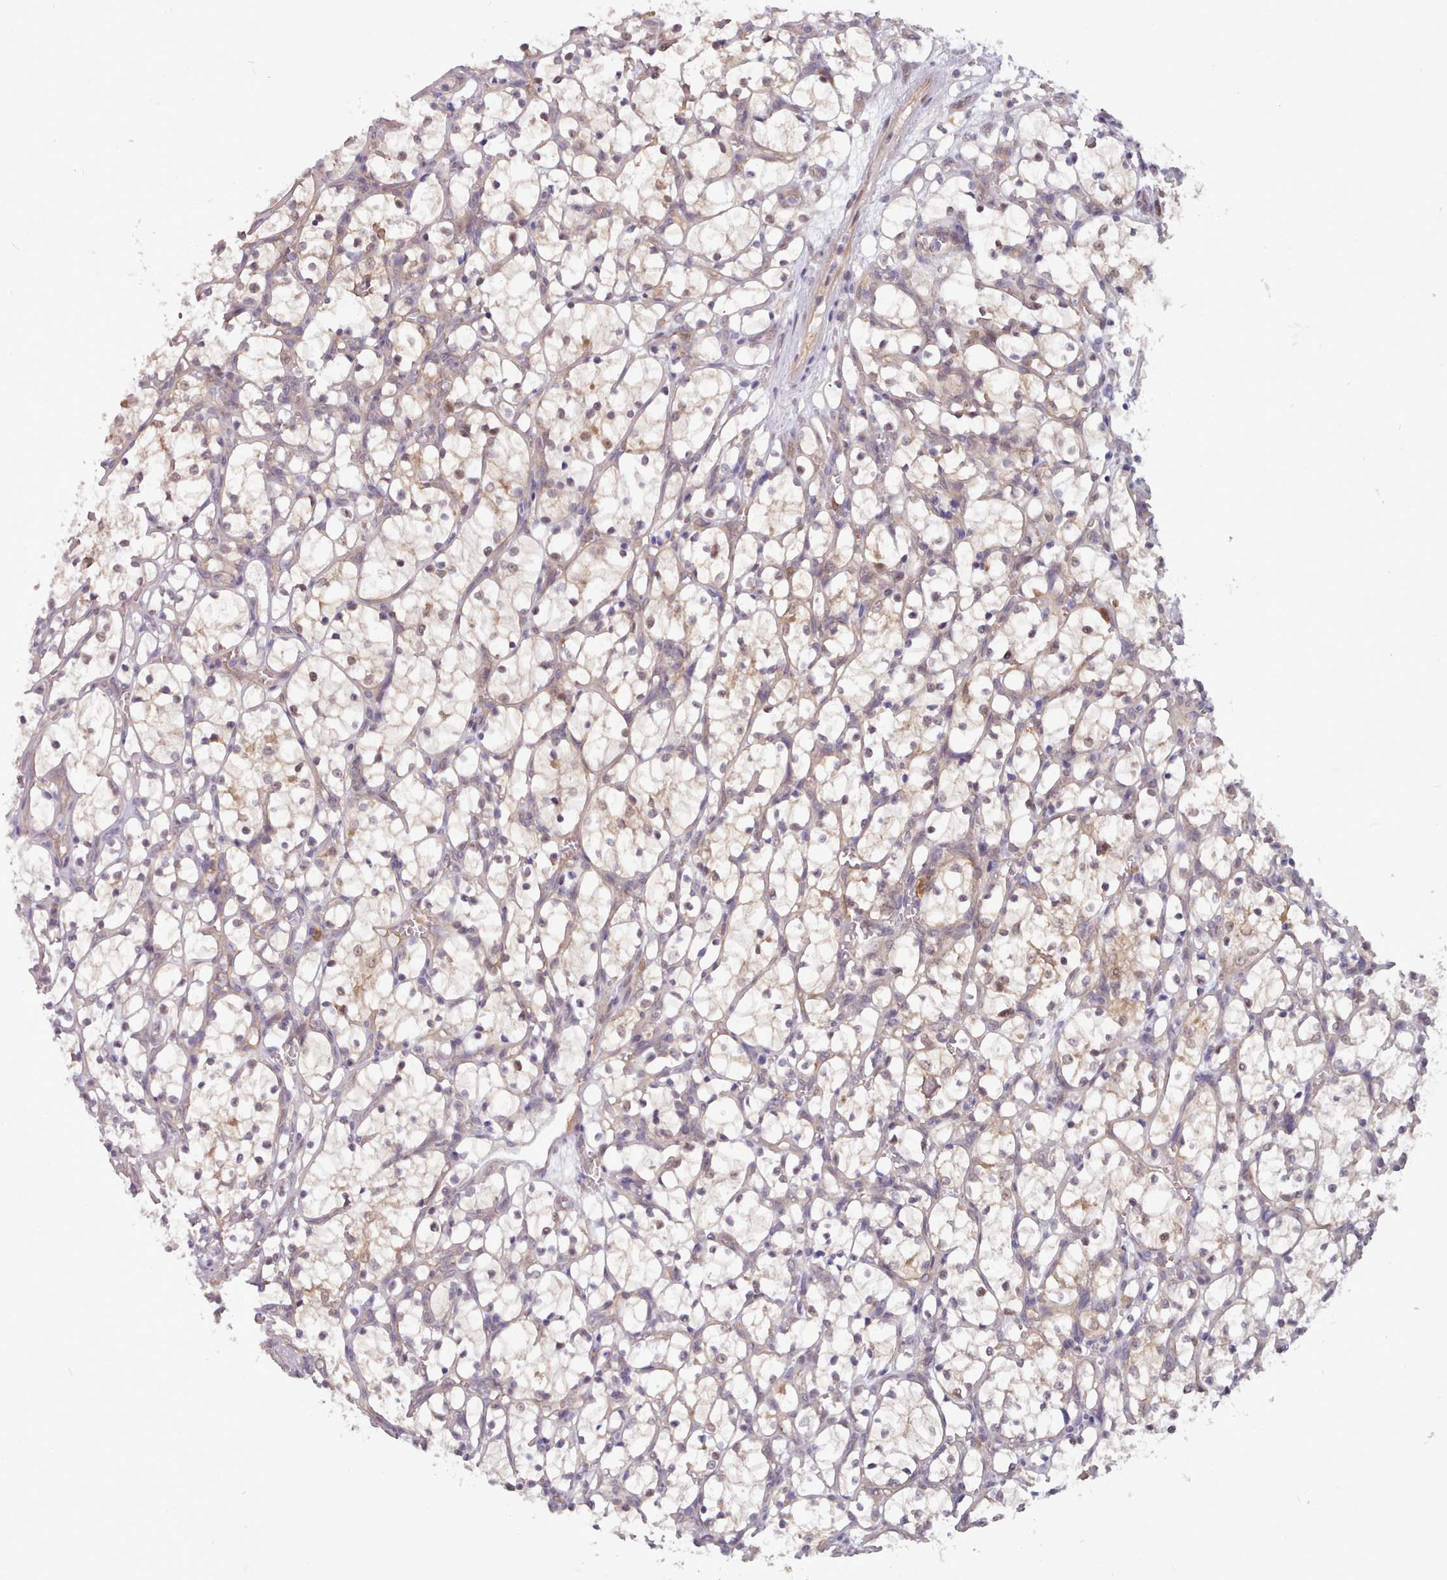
{"staining": {"intensity": "negative", "quantity": "none", "location": "none"}, "tissue": "renal cancer", "cell_type": "Tumor cells", "image_type": "cancer", "snomed": [{"axis": "morphology", "description": "Adenocarcinoma, NOS"}, {"axis": "topography", "description": "Kidney"}], "caption": "High power microscopy photomicrograph of an immunohistochemistry (IHC) image of renal cancer, revealing no significant positivity in tumor cells.", "gene": "CES3", "patient": {"sex": "female", "age": 69}}